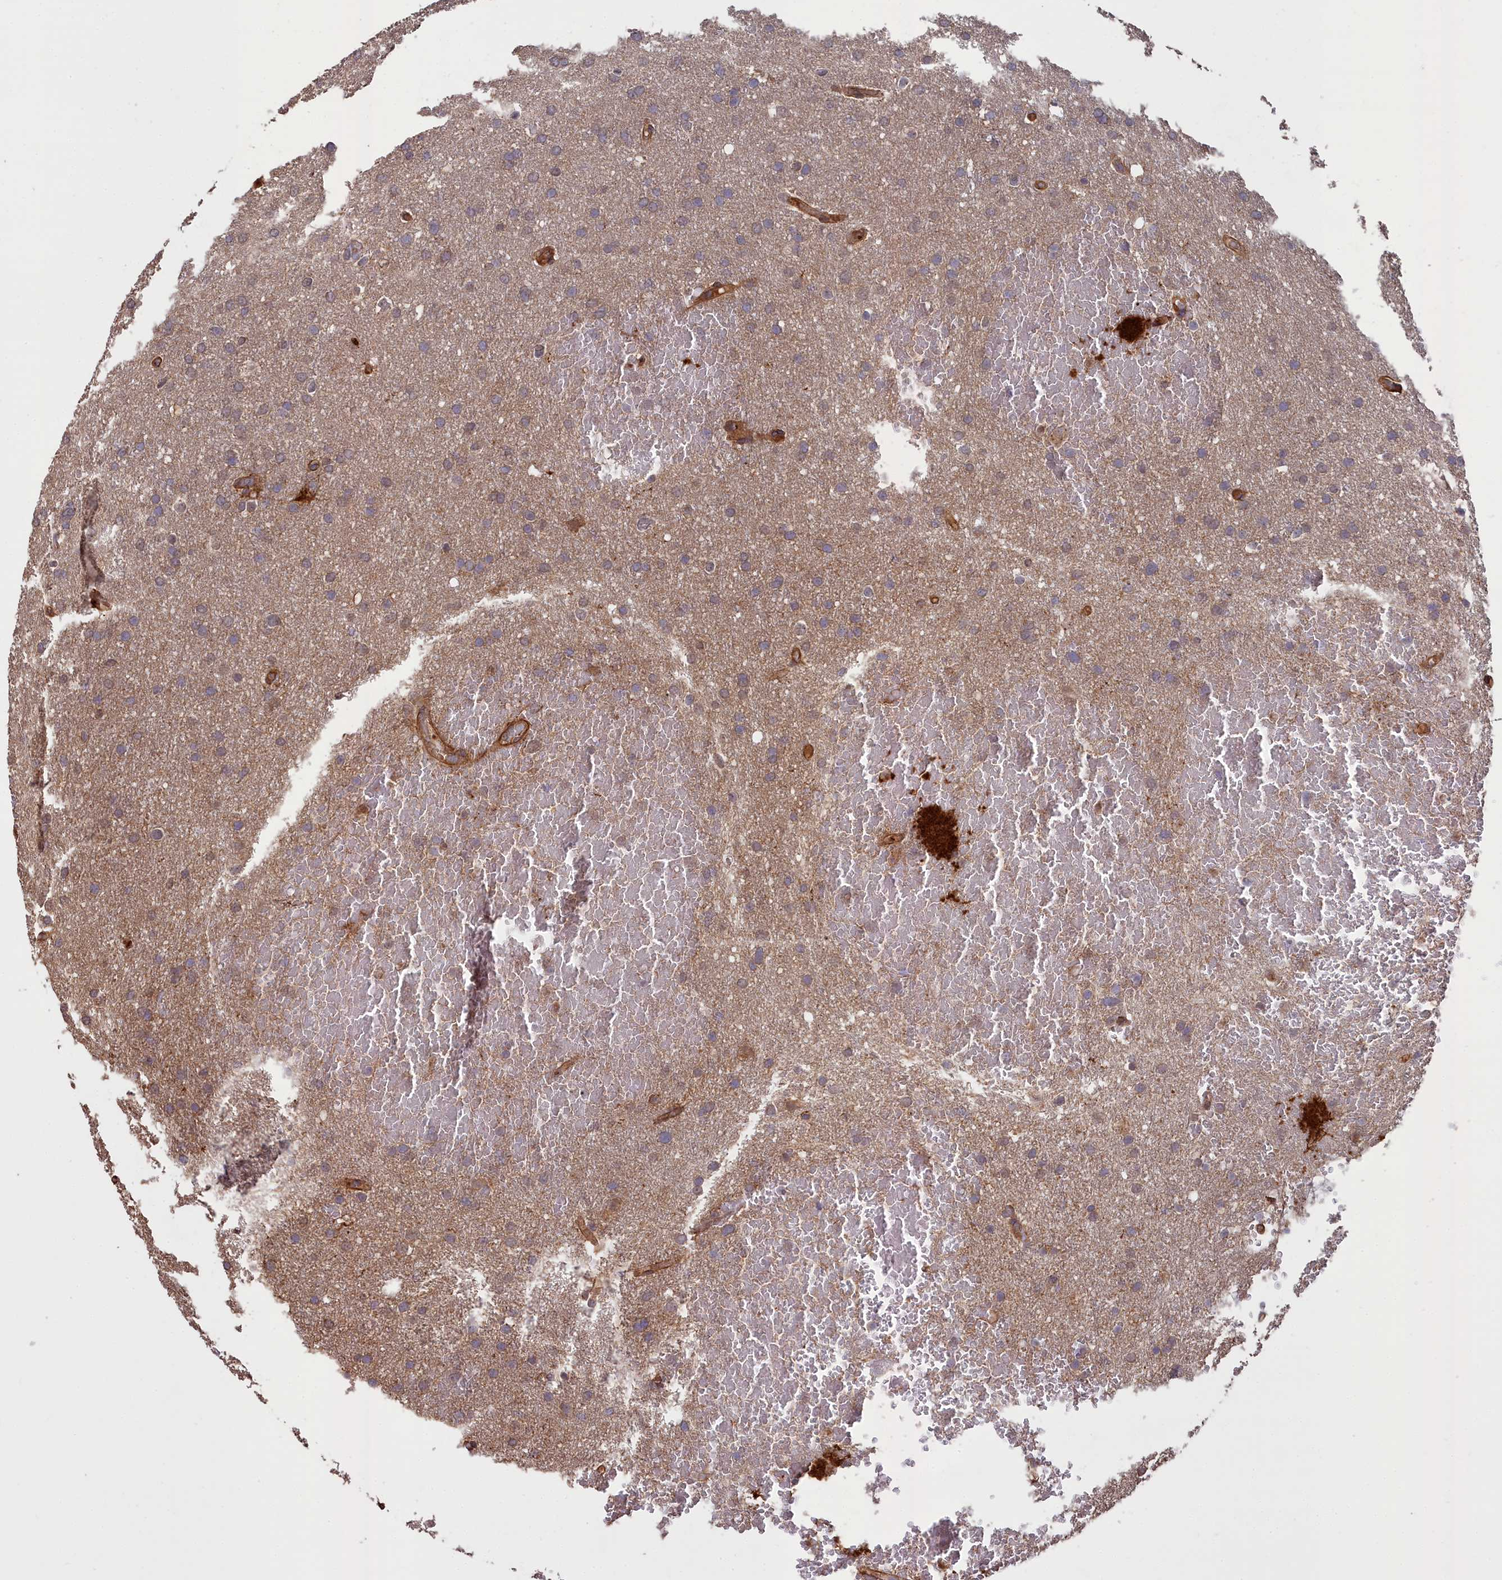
{"staining": {"intensity": "weak", "quantity": "25%-75%", "location": "cytoplasmic/membranous"}, "tissue": "glioma", "cell_type": "Tumor cells", "image_type": "cancer", "snomed": [{"axis": "morphology", "description": "Glioma, malignant, High grade"}, {"axis": "topography", "description": "Cerebral cortex"}], "caption": "Malignant glioma (high-grade) stained with DAB immunohistochemistry (IHC) reveals low levels of weak cytoplasmic/membranous positivity in about 25%-75% of tumor cells.", "gene": "ATP6V0A2", "patient": {"sex": "female", "age": 36}}